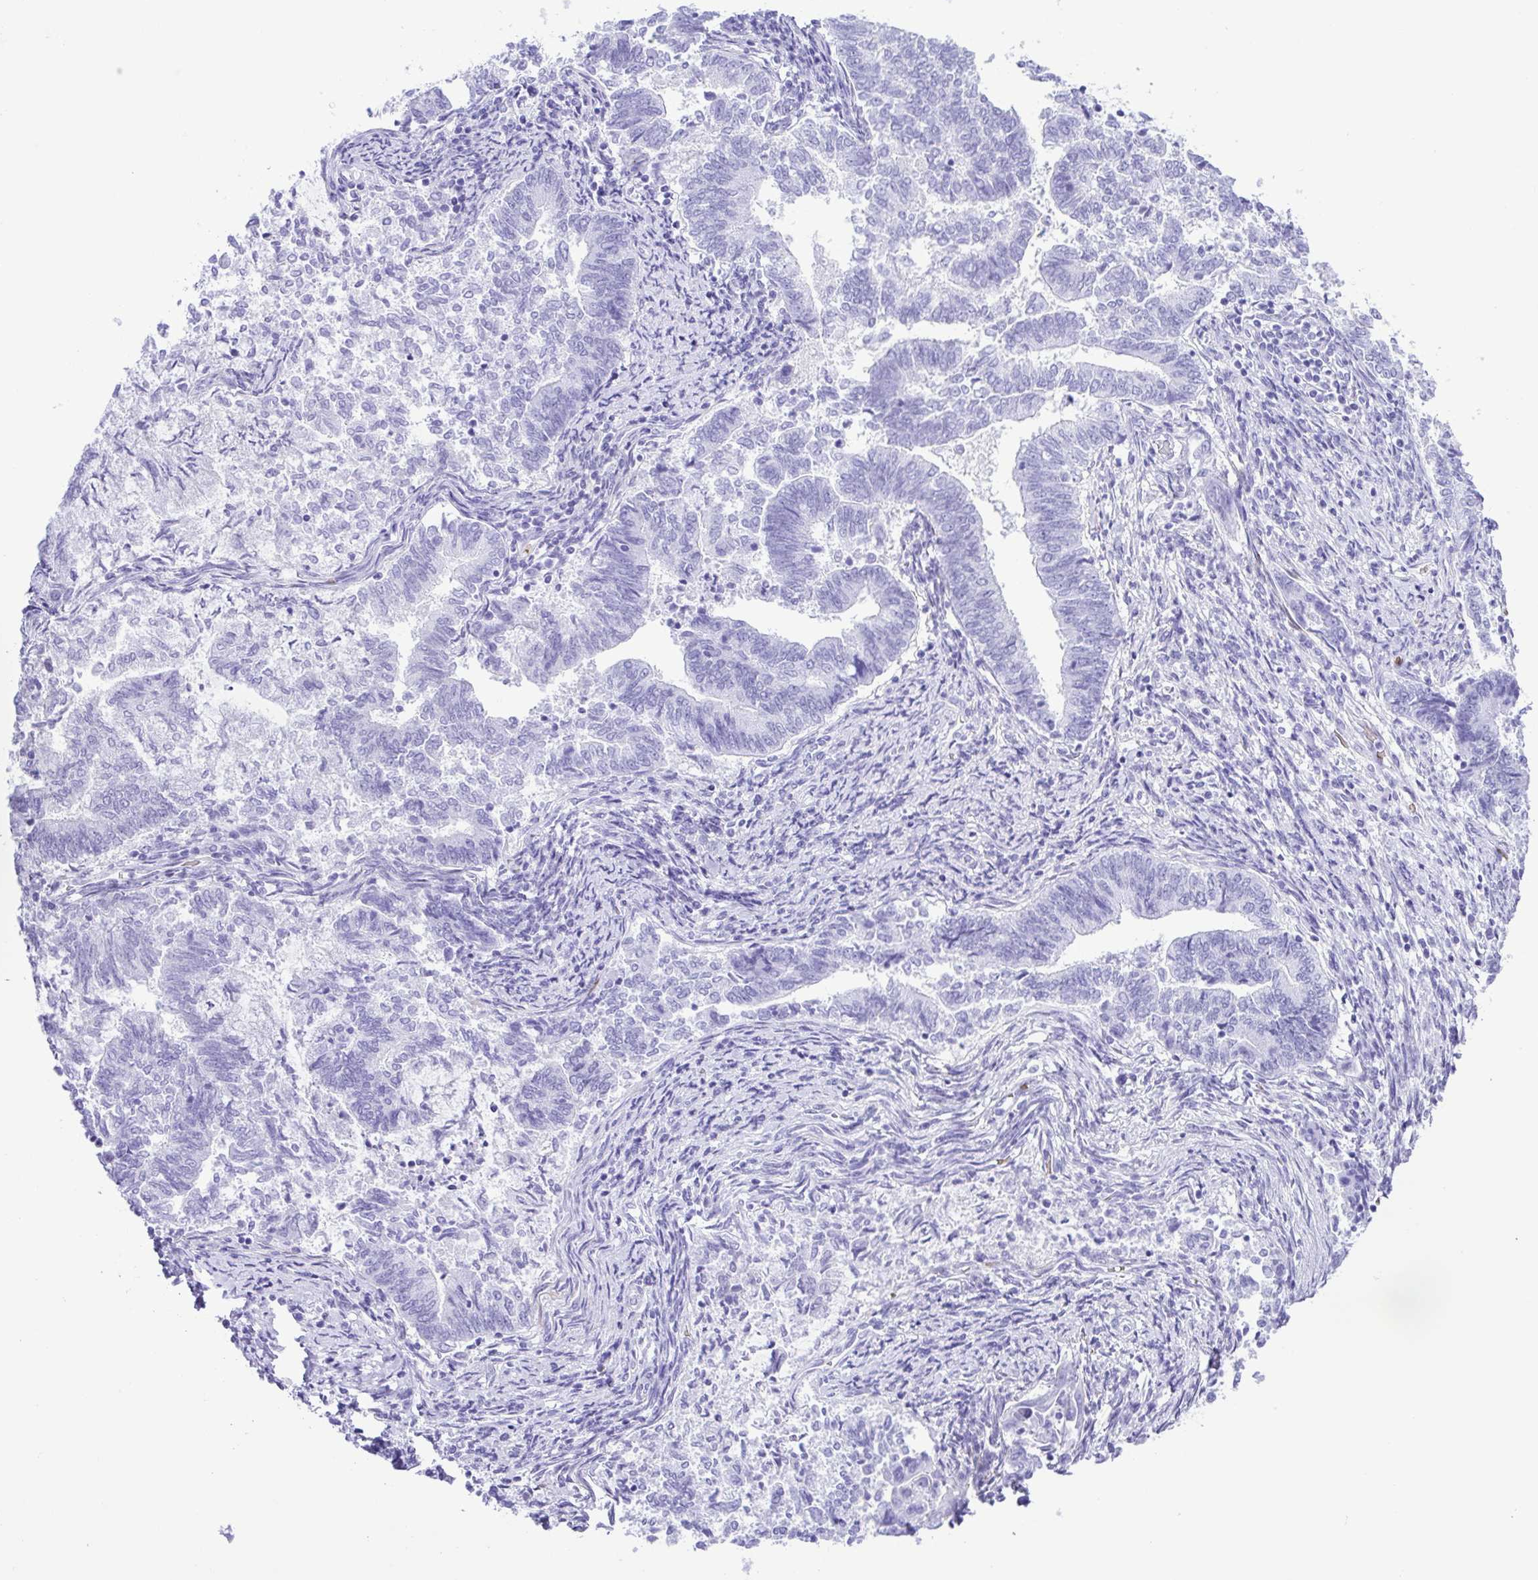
{"staining": {"intensity": "negative", "quantity": "none", "location": "none"}, "tissue": "endometrial cancer", "cell_type": "Tumor cells", "image_type": "cancer", "snomed": [{"axis": "morphology", "description": "Adenocarcinoma, NOS"}, {"axis": "topography", "description": "Endometrium"}], "caption": "The immunohistochemistry photomicrograph has no significant expression in tumor cells of endometrial cancer (adenocarcinoma) tissue. The staining is performed using DAB (3,3'-diaminobenzidine) brown chromogen with nuclei counter-stained in using hematoxylin.", "gene": "SYT1", "patient": {"sex": "female", "age": 65}}